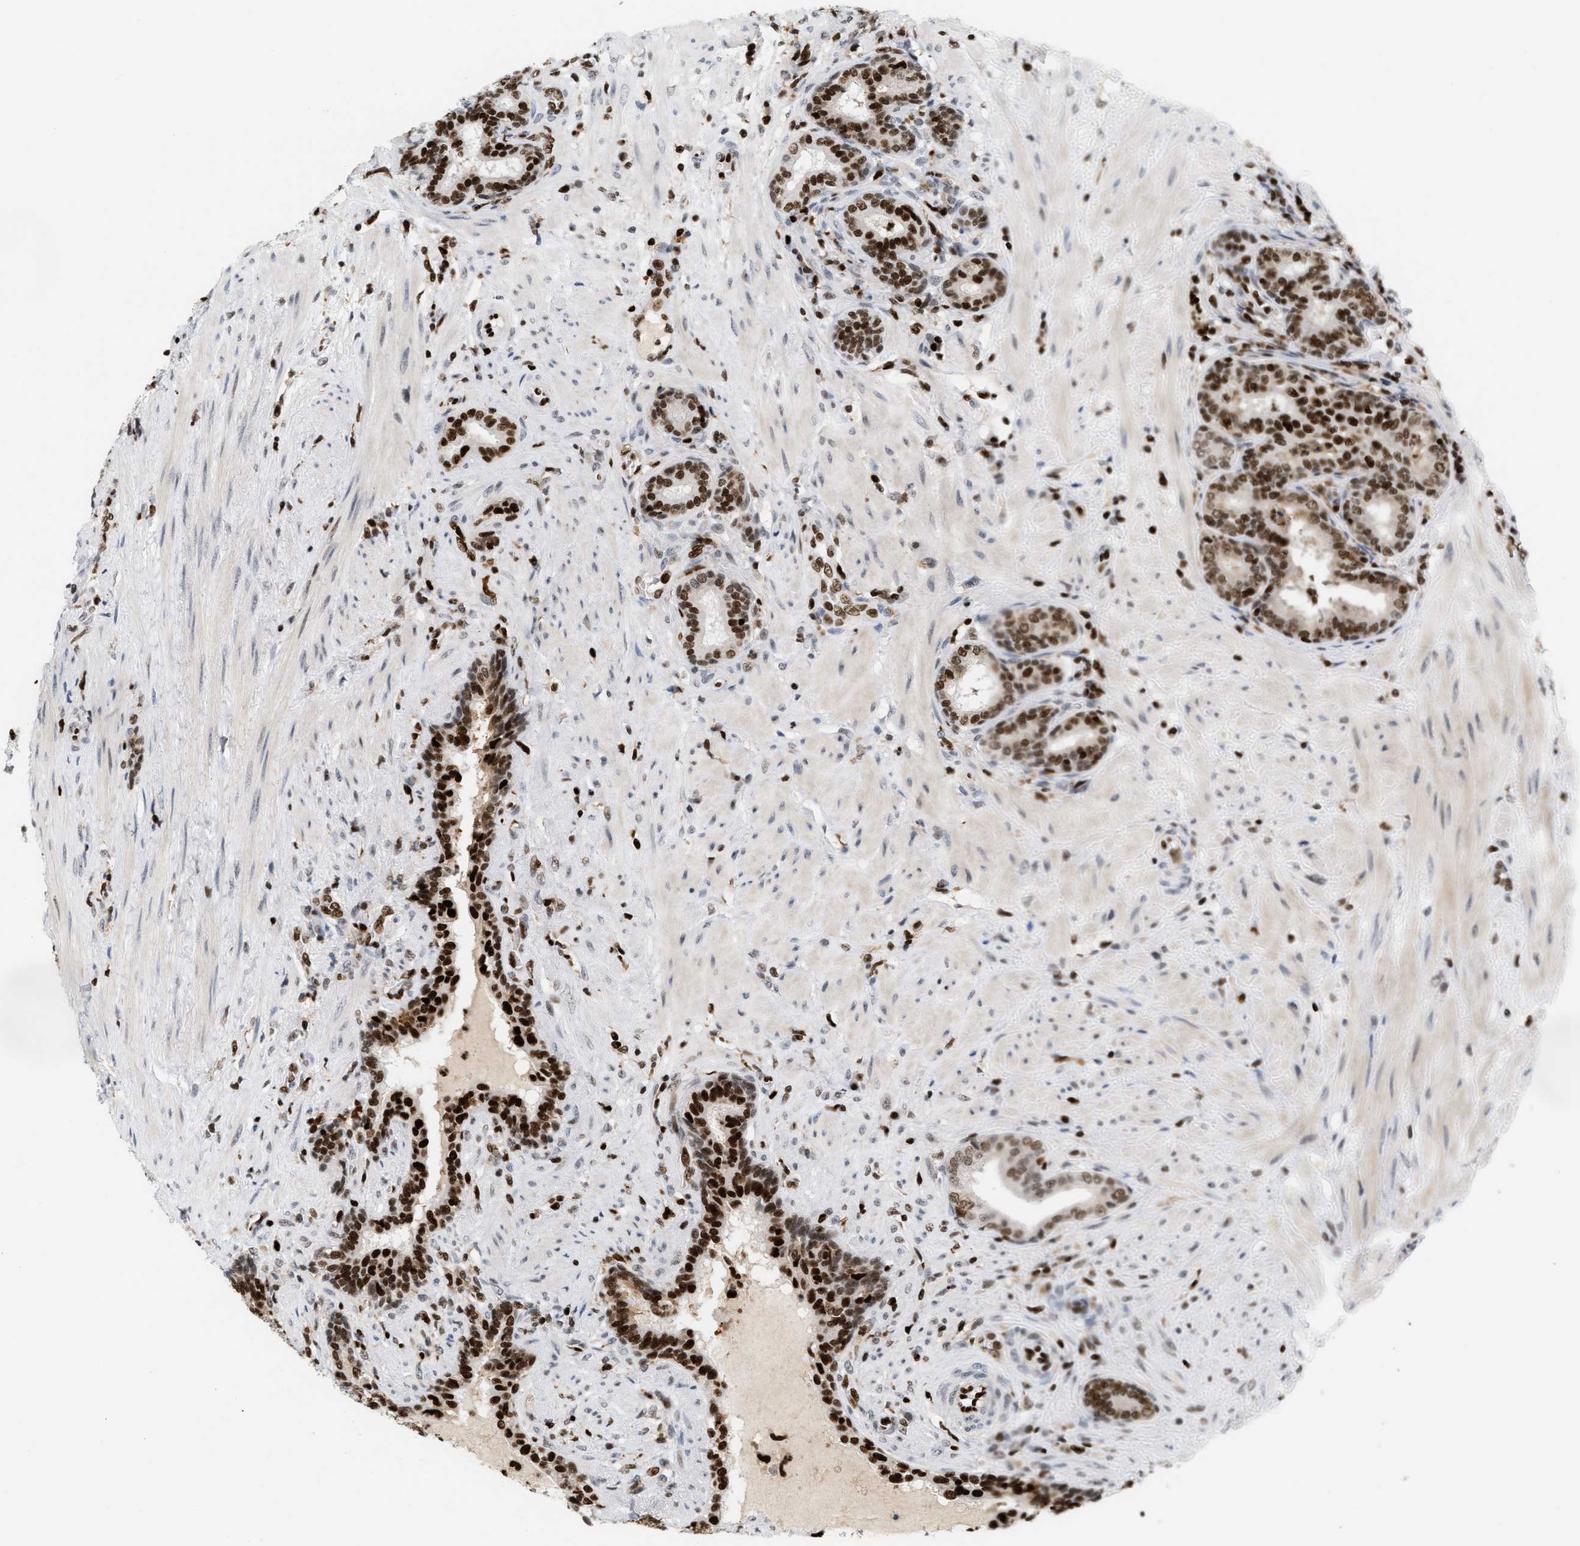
{"staining": {"intensity": "strong", "quantity": ">75%", "location": "nuclear"}, "tissue": "prostate cancer", "cell_type": "Tumor cells", "image_type": "cancer", "snomed": [{"axis": "morphology", "description": "Adenocarcinoma, High grade"}, {"axis": "topography", "description": "Prostate"}], "caption": "Prostate adenocarcinoma (high-grade) was stained to show a protein in brown. There is high levels of strong nuclear staining in approximately >75% of tumor cells. (DAB (3,3'-diaminobenzidine) = brown stain, brightfield microscopy at high magnification).", "gene": "RNASEK-C17orf49", "patient": {"sex": "male", "age": 50}}